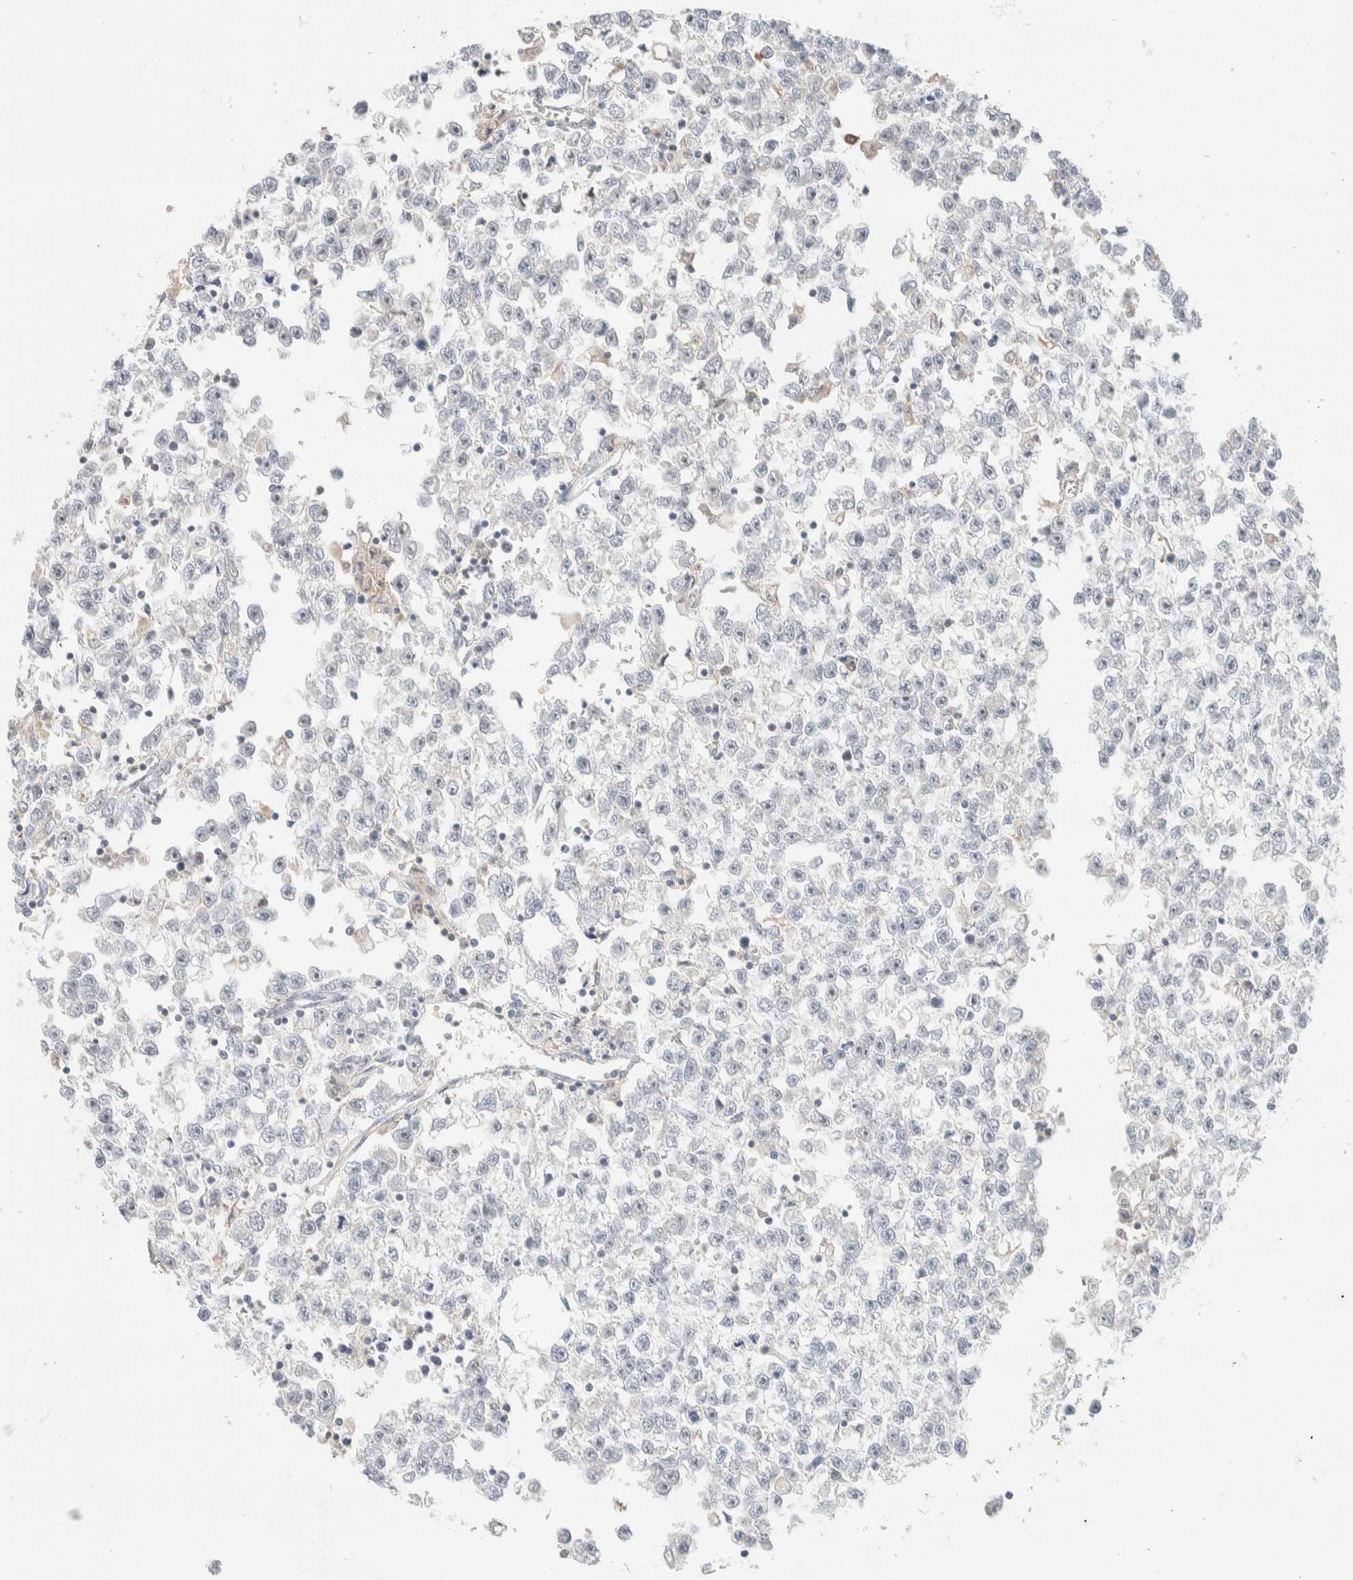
{"staining": {"intensity": "negative", "quantity": "none", "location": "none"}, "tissue": "testis cancer", "cell_type": "Tumor cells", "image_type": "cancer", "snomed": [{"axis": "morphology", "description": "Seminoma, NOS"}, {"axis": "morphology", "description": "Carcinoma, Embryonal, NOS"}, {"axis": "topography", "description": "Testis"}], "caption": "Testis cancer stained for a protein using immunohistochemistry (IHC) exhibits no positivity tumor cells.", "gene": "HDHD3", "patient": {"sex": "male", "age": 51}}